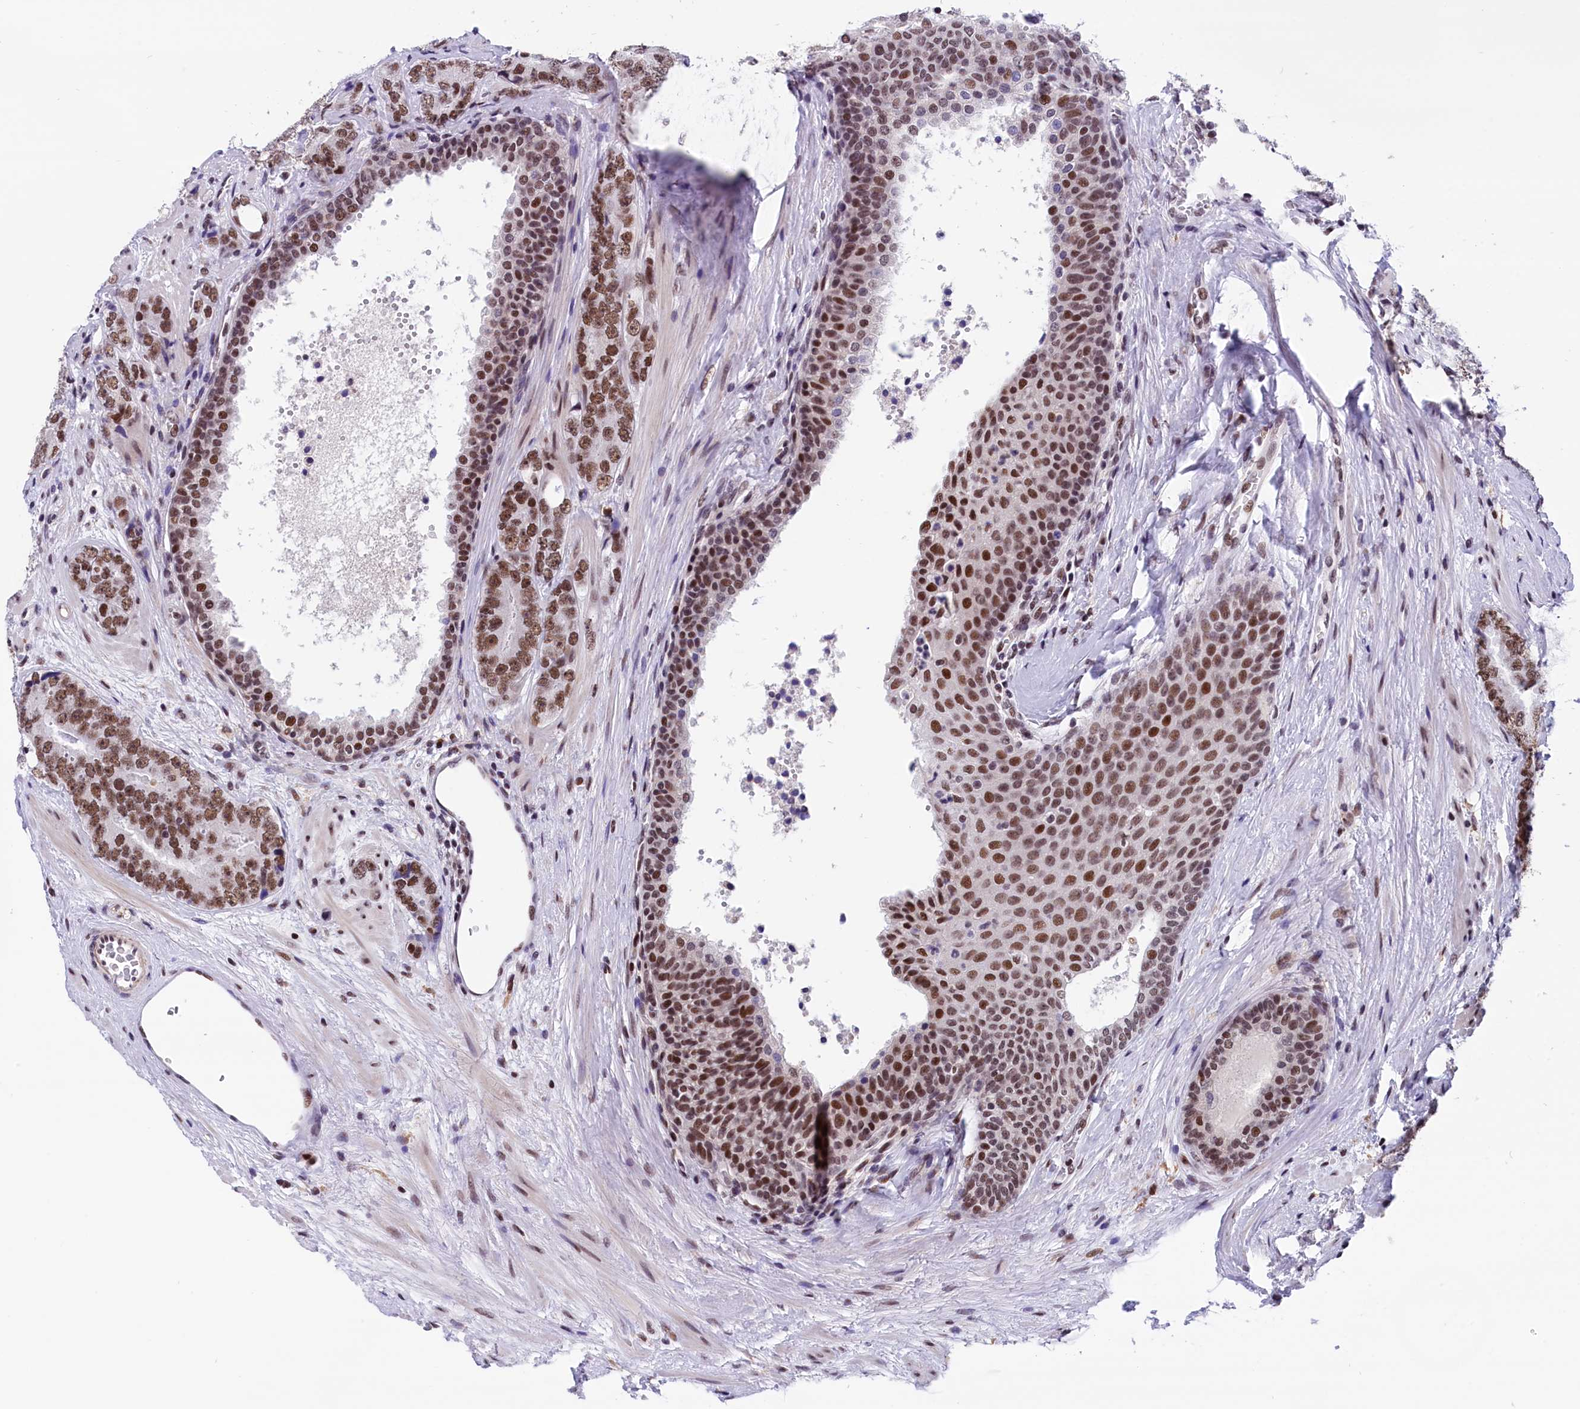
{"staining": {"intensity": "moderate", "quantity": ">75%", "location": "nuclear"}, "tissue": "prostate cancer", "cell_type": "Tumor cells", "image_type": "cancer", "snomed": [{"axis": "morphology", "description": "Adenocarcinoma, High grade"}, {"axis": "topography", "description": "Prostate"}], "caption": "Human prostate adenocarcinoma (high-grade) stained with a protein marker reveals moderate staining in tumor cells.", "gene": "CDYL2", "patient": {"sex": "male", "age": 56}}